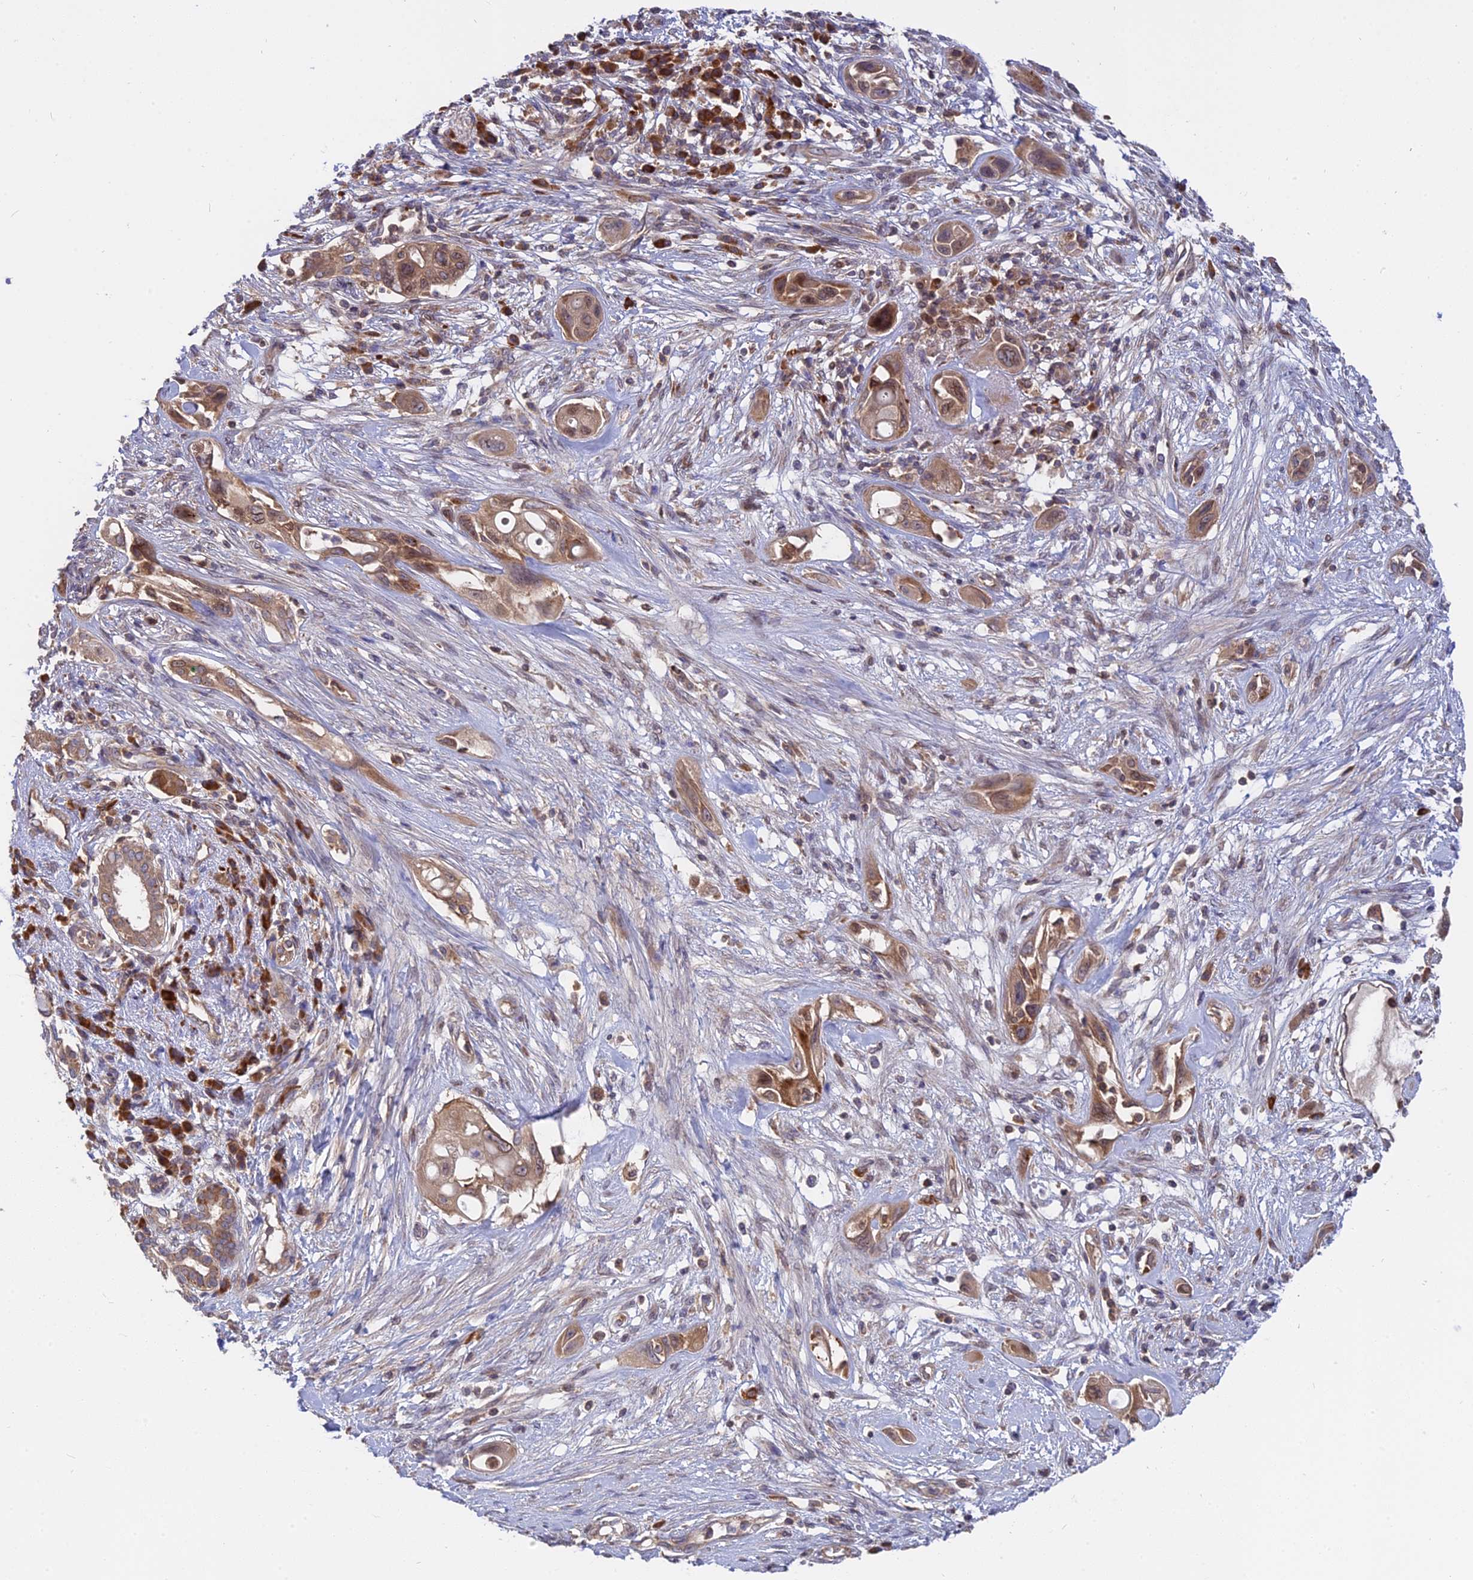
{"staining": {"intensity": "moderate", "quantity": ">75%", "location": "cytoplasmic/membranous"}, "tissue": "pancreatic cancer", "cell_type": "Tumor cells", "image_type": "cancer", "snomed": [{"axis": "morphology", "description": "Adenocarcinoma, NOS"}, {"axis": "topography", "description": "Pancreas"}], "caption": "Immunohistochemistry (IHC) of human adenocarcinoma (pancreatic) displays medium levels of moderate cytoplasmic/membranous staining in approximately >75% of tumor cells.", "gene": "IL21R", "patient": {"sex": "male", "age": 68}}